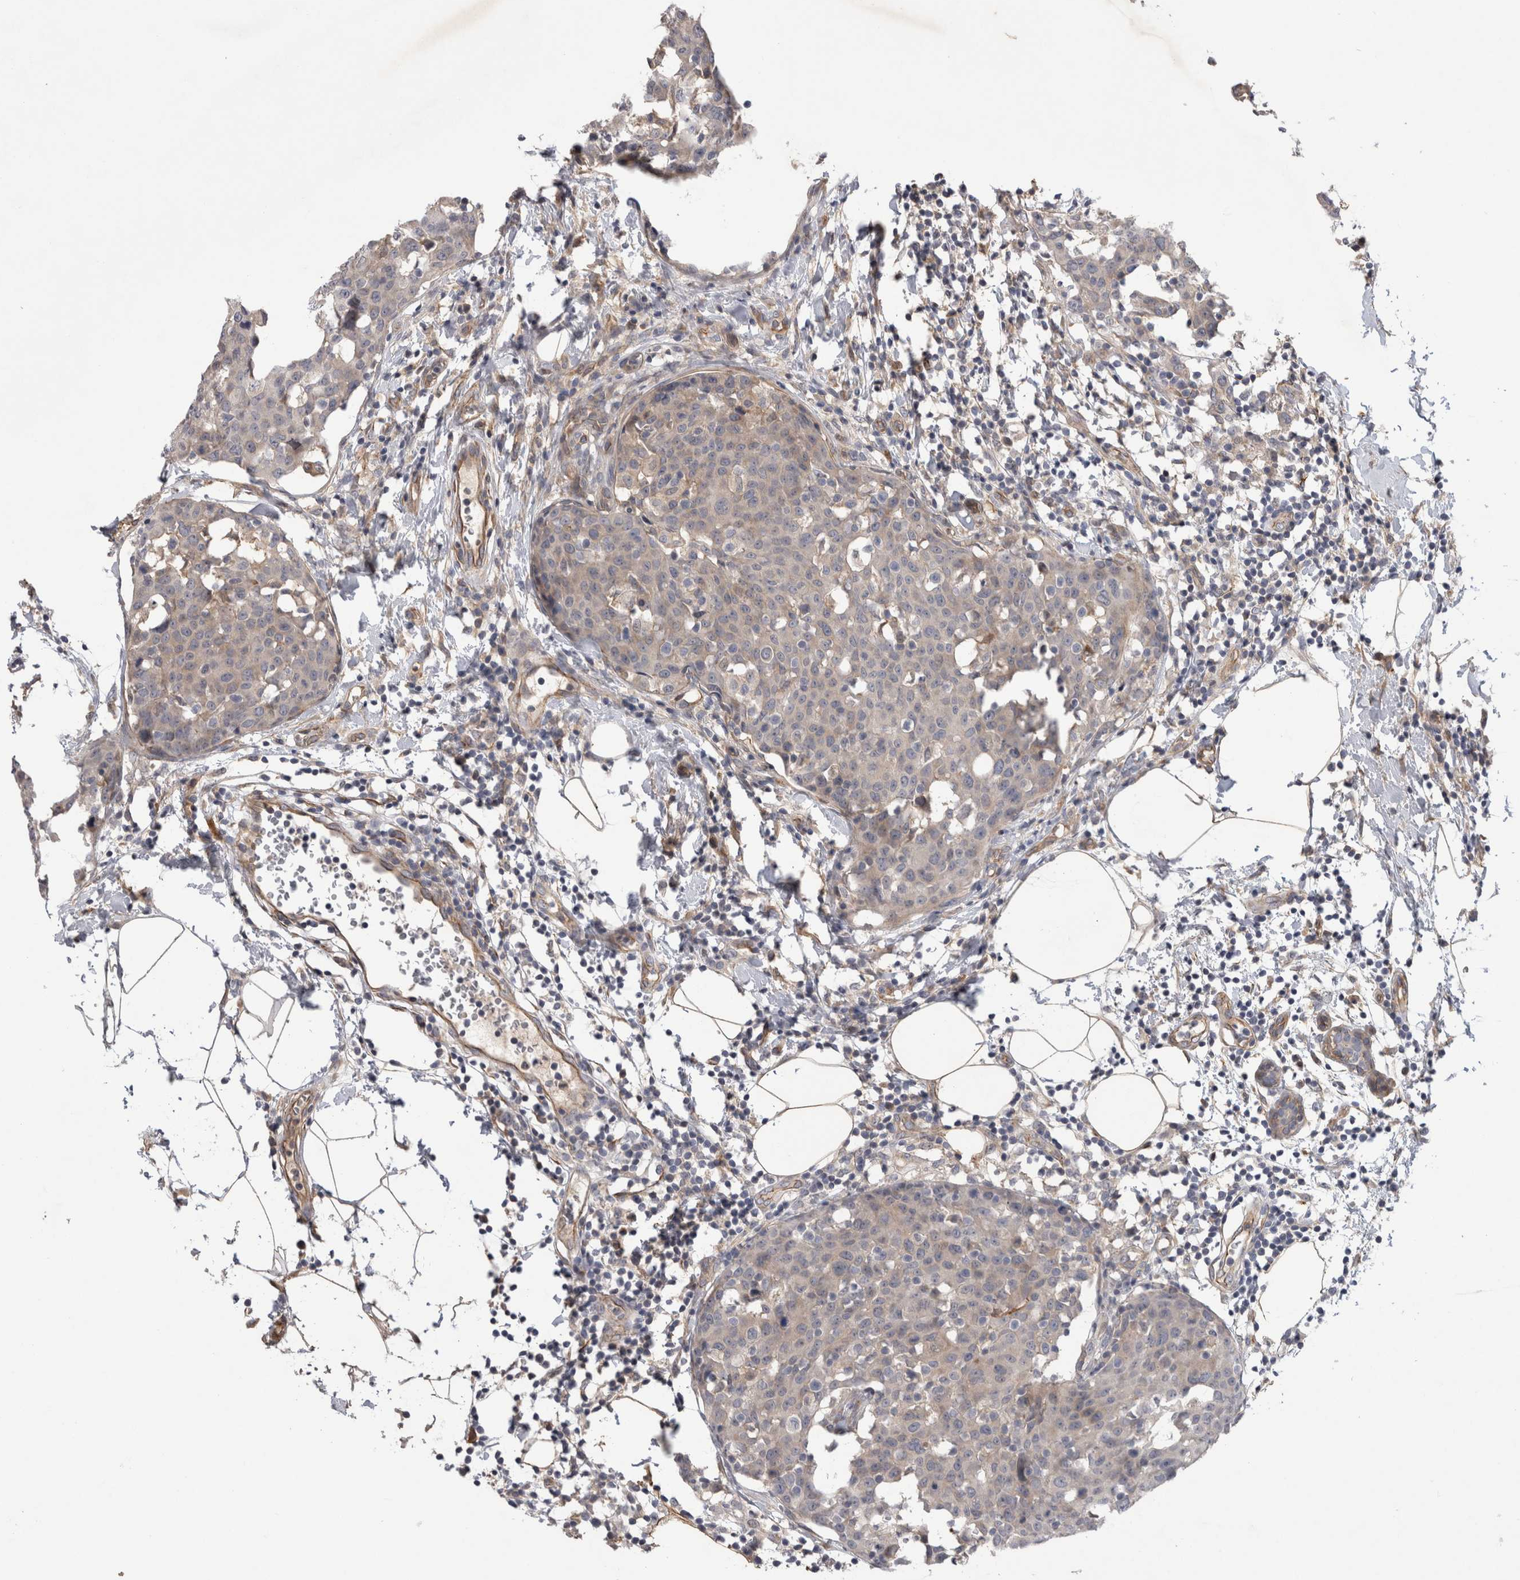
{"staining": {"intensity": "weak", "quantity": "<25%", "location": "cytoplasmic/membranous"}, "tissue": "breast cancer", "cell_type": "Tumor cells", "image_type": "cancer", "snomed": [{"axis": "morphology", "description": "Normal tissue, NOS"}, {"axis": "morphology", "description": "Duct carcinoma"}, {"axis": "topography", "description": "Breast"}], "caption": "High magnification brightfield microscopy of breast cancer stained with DAB (brown) and counterstained with hematoxylin (blue): tumor cells show no significant positivity. (Stains: DAB immunohistochemistry (IHC) with hematoxylin counter stain, Microscopy: brightfield microscopy at high magnification).", "gene": "ANKFY1", "patient": {"sex": "female", "age": 37}}